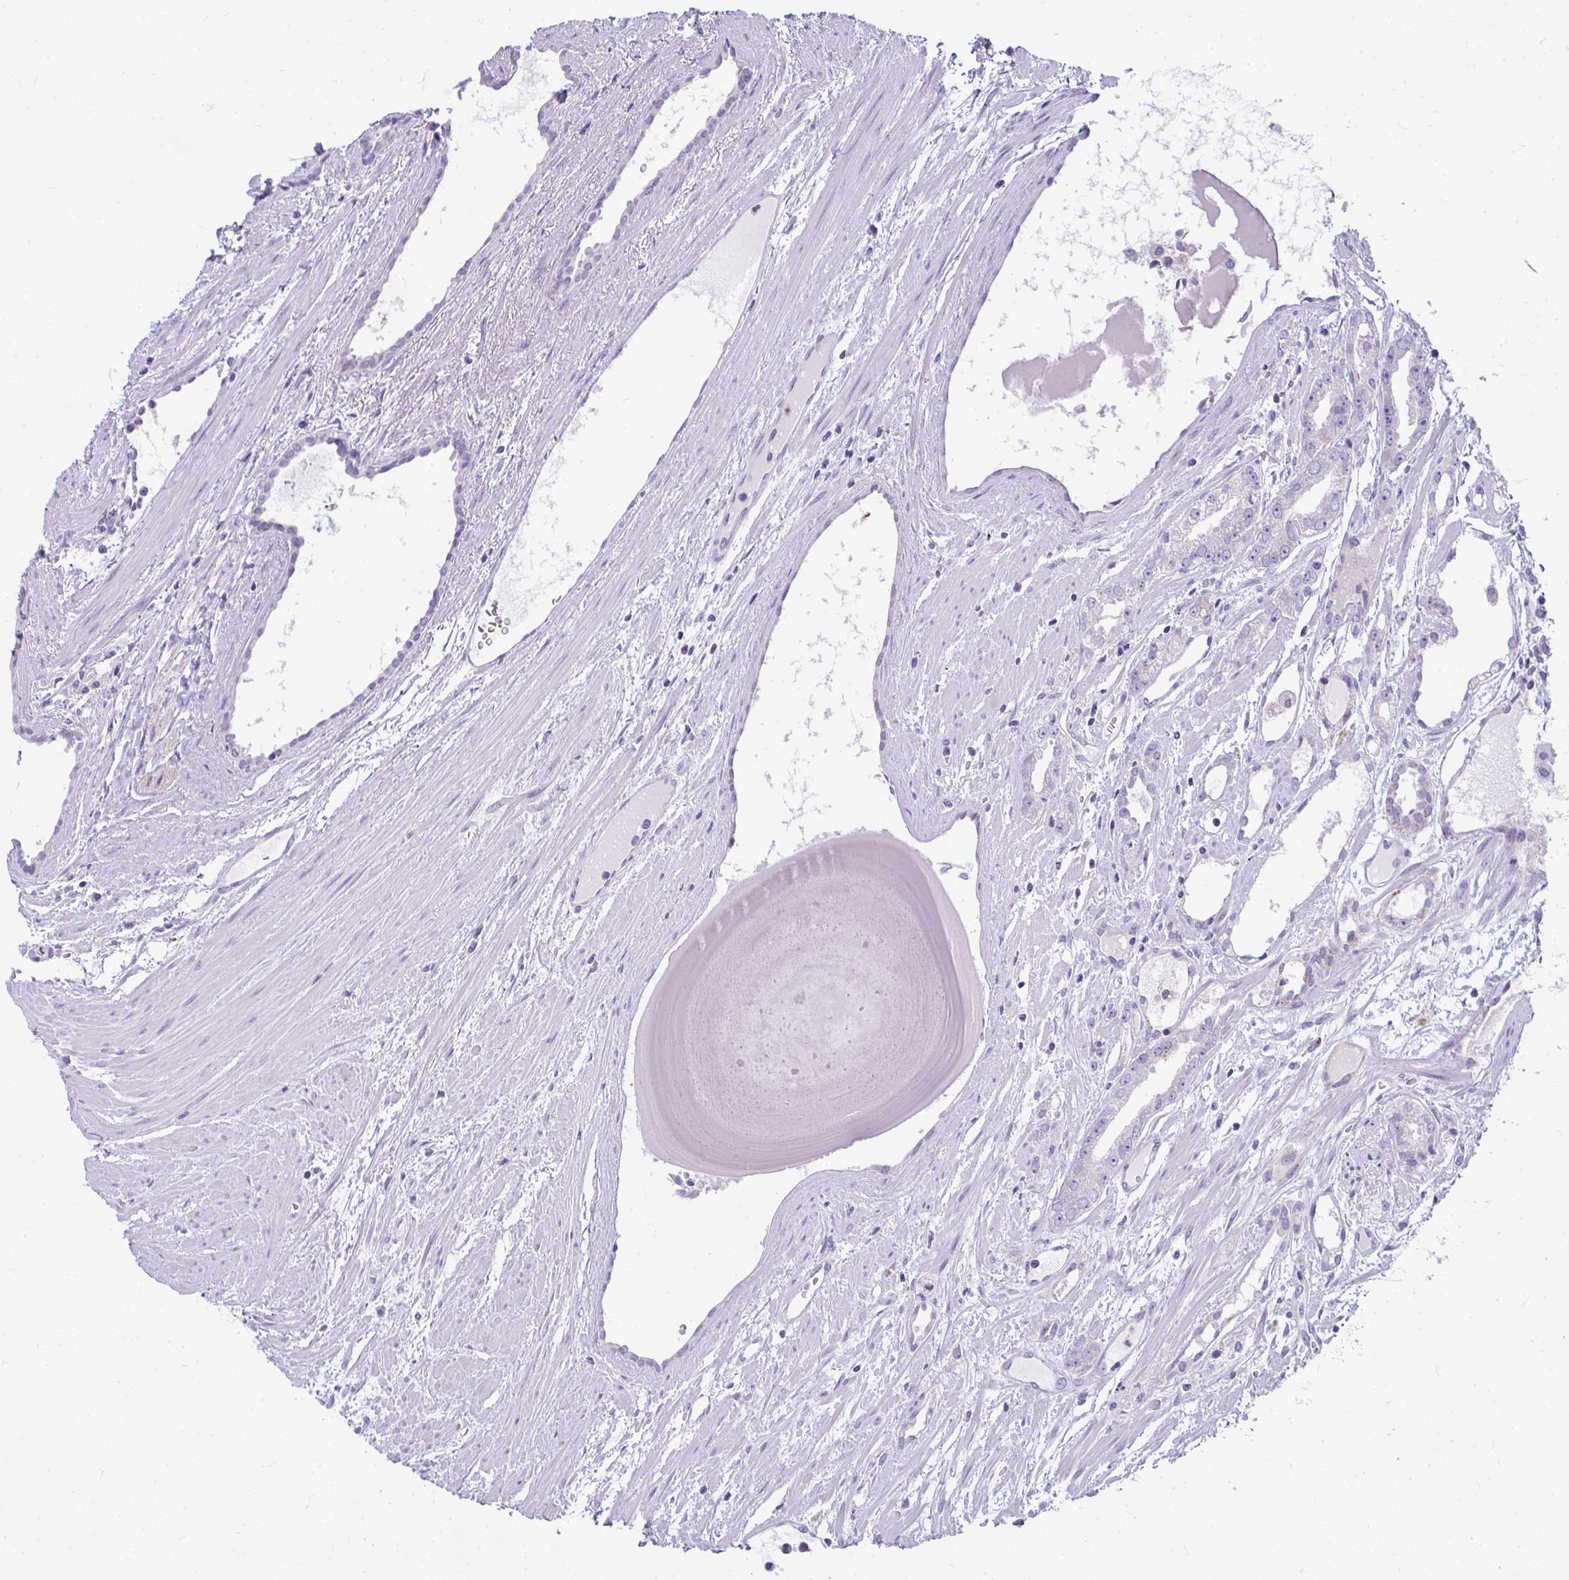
{"staining": {"intensity": "negative", "quantity": "none", "location": "none"}, "tissue": "prostate cancer", "cell_type": "Tumor cells", "image_type": "cancer", "snomed": [{"axis": "morphology", "description": "Adenocarcinoma, High grade"}, {"axis": "topography", "description": "Prostate"}], "caption": "Prostate adenocarcinoma (high-grade) was stained to show a protein in brown. There is no significant expression in tumor cells.", "gene": "VPS4B", "patient": {"sex": "male", "age": 68}}